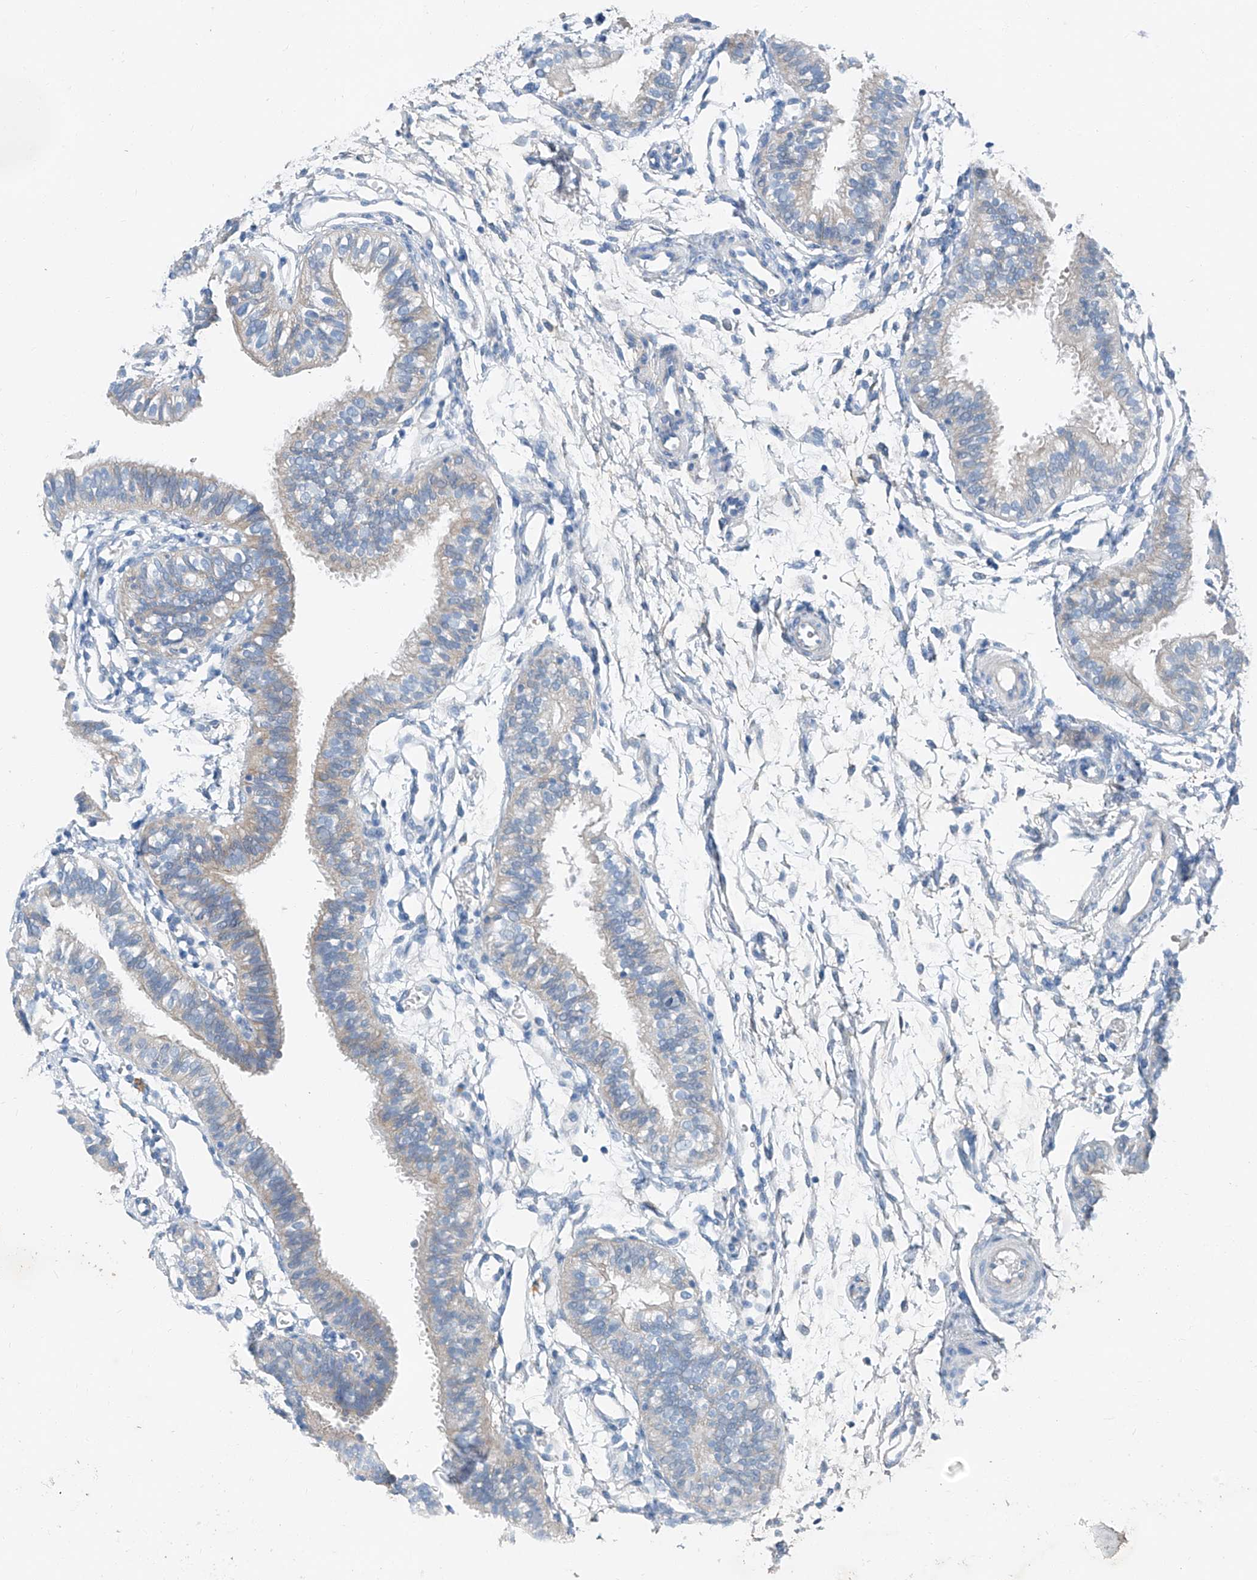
{"staining": {"intensity": "negative", "quantity": "none", "location": "none"}, "tissue": "fallopian tube", "cell_type": "Glandular cells", "image_type": "normal", "snomed": [{"axis": "morphology", "description": "Normal tissue, NOS"}, {"axis": "topography", "description": "Fallopian tube"}], "caption": "This is an IHC micrograph of benign human fallopian tube. There is no positivity in glandular cells.", "gene": "MDGA1", "patient": {"sex": "female", "age": 35}}